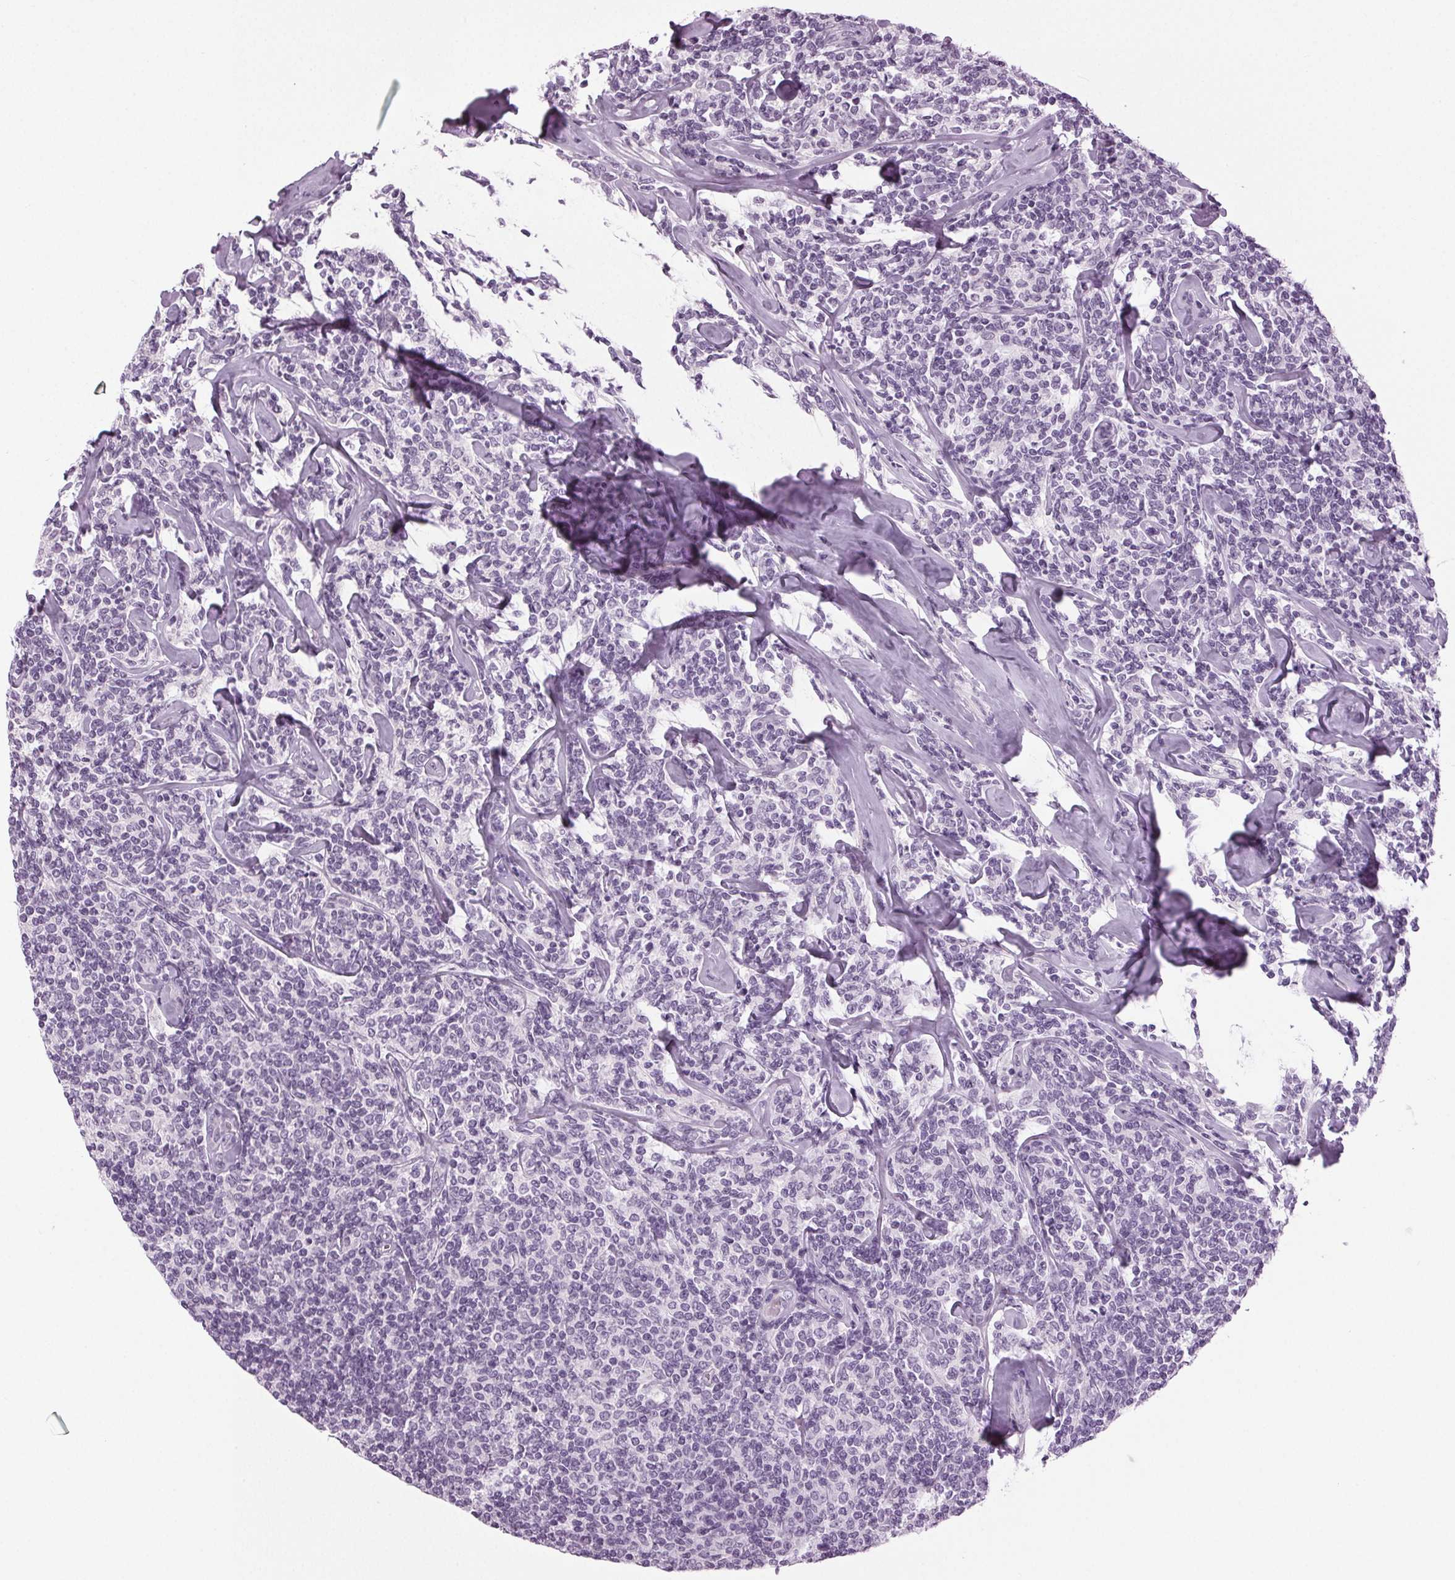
{"staining": {"intensity": "negative", "quantity": "none", "location": "none"}, "tissue": "lymphoma", "cell_type": "Tumor cells", "image_type": "cancer", "snomed": [{"axis": "morphology", "description": "Malignant lymphoma, non-Hodgkin's type, Low grade"}, {"axis": "topography", "description": "Lymph node"}], "caption": "Tumor cells show no significant protein expression in lymphoma.", "gene": "DNAH12", "patient": {"sex": "female", "age": 56}}